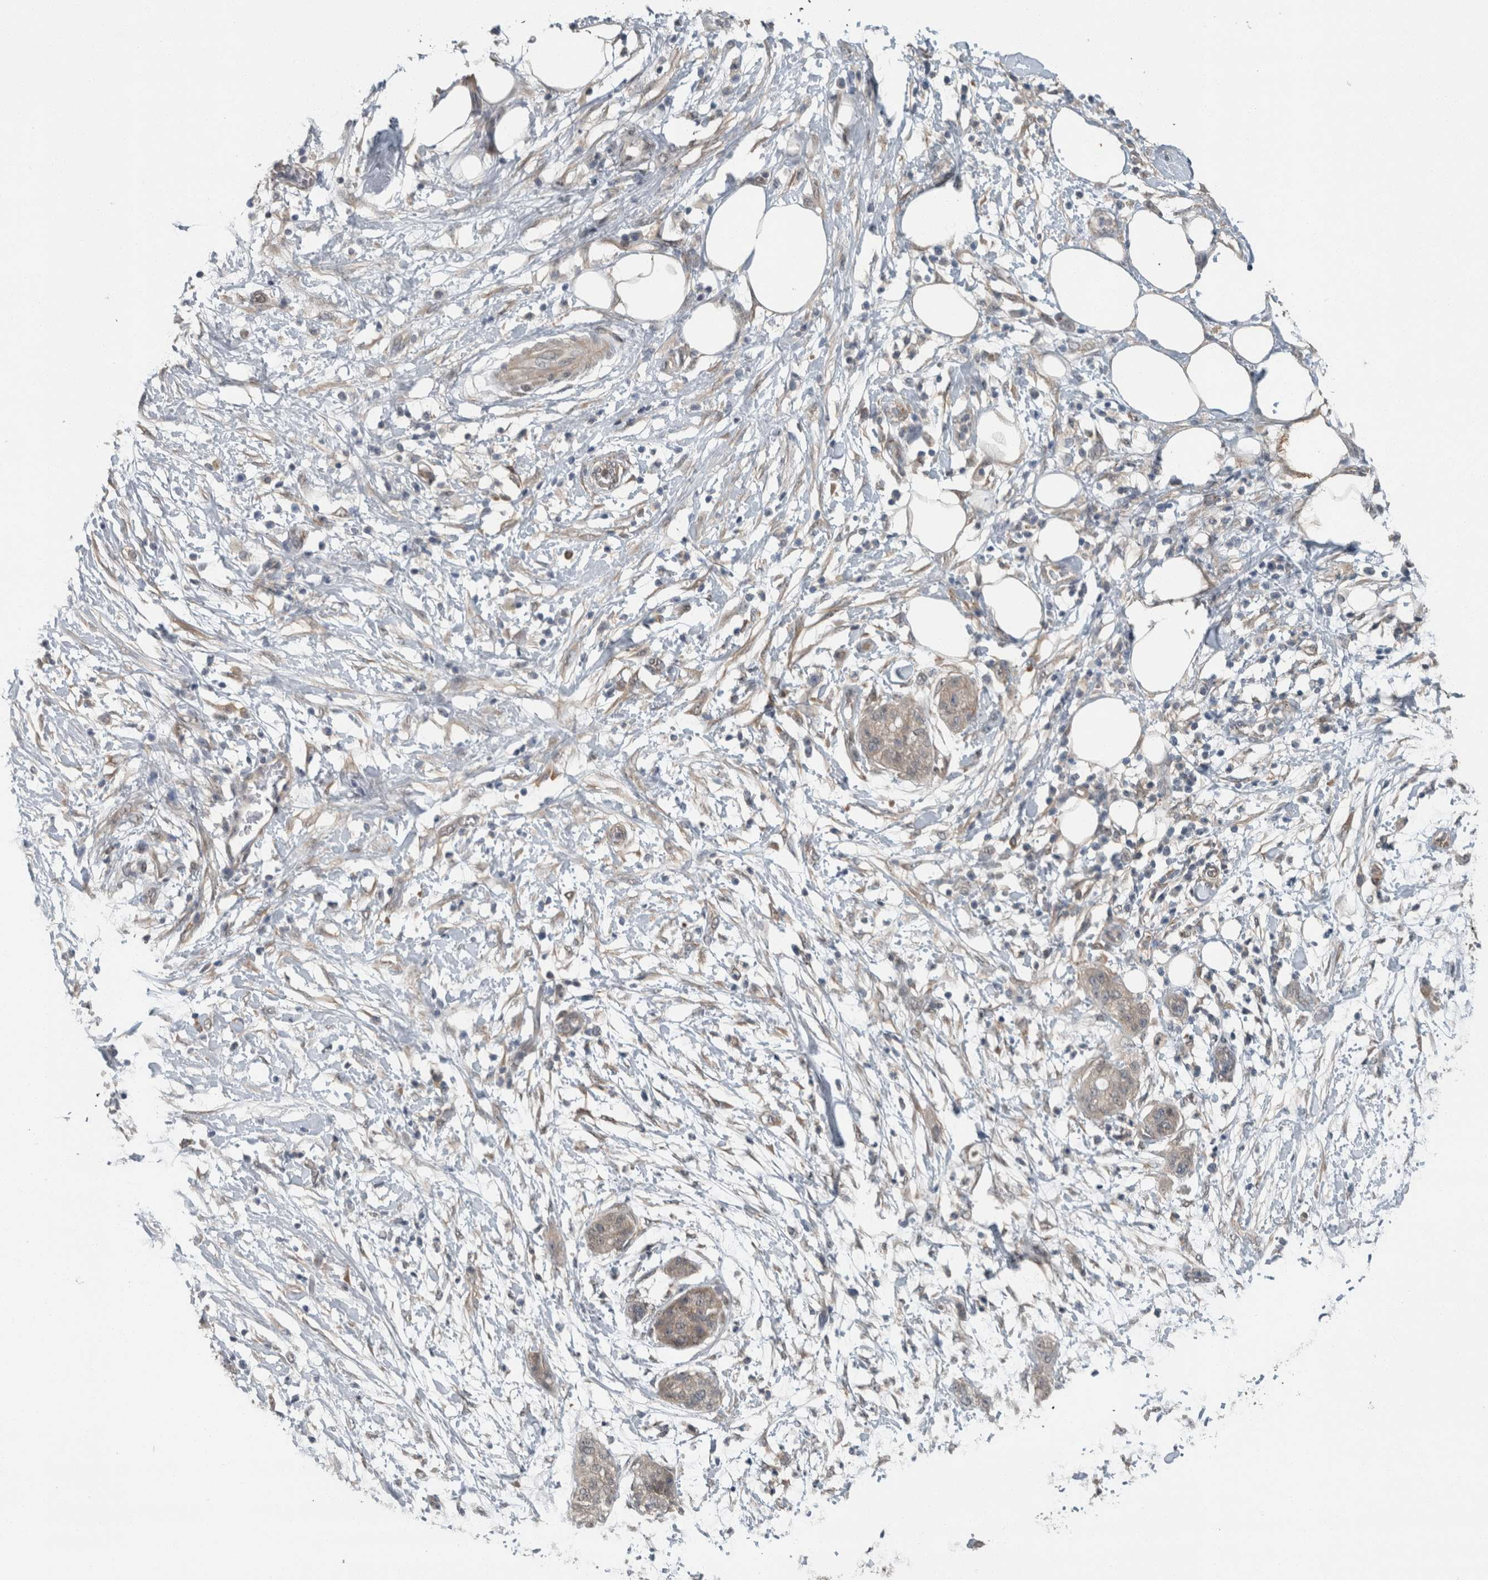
{"staining": {"intensity": "weak", "quantity": "<25%", "location": "cytoplasmic/membranous"}, "tissue": "pancreatic cancer", "cell_type": "Tumor cells", "image_type": "cancer", "snomed": [{"axis": "morphology", "description": "Adenocarcinoma, NOS"}, {"axis": "topography", "description": "Pancreas"}], "caption": "High power microscopy image of an immunohistochemistry photomicrograph of pancreatic cancer, revealing no significant expression in tumor cells.", "gene": "MYO1E", "patient": {"sex": "female", "age": 78}}